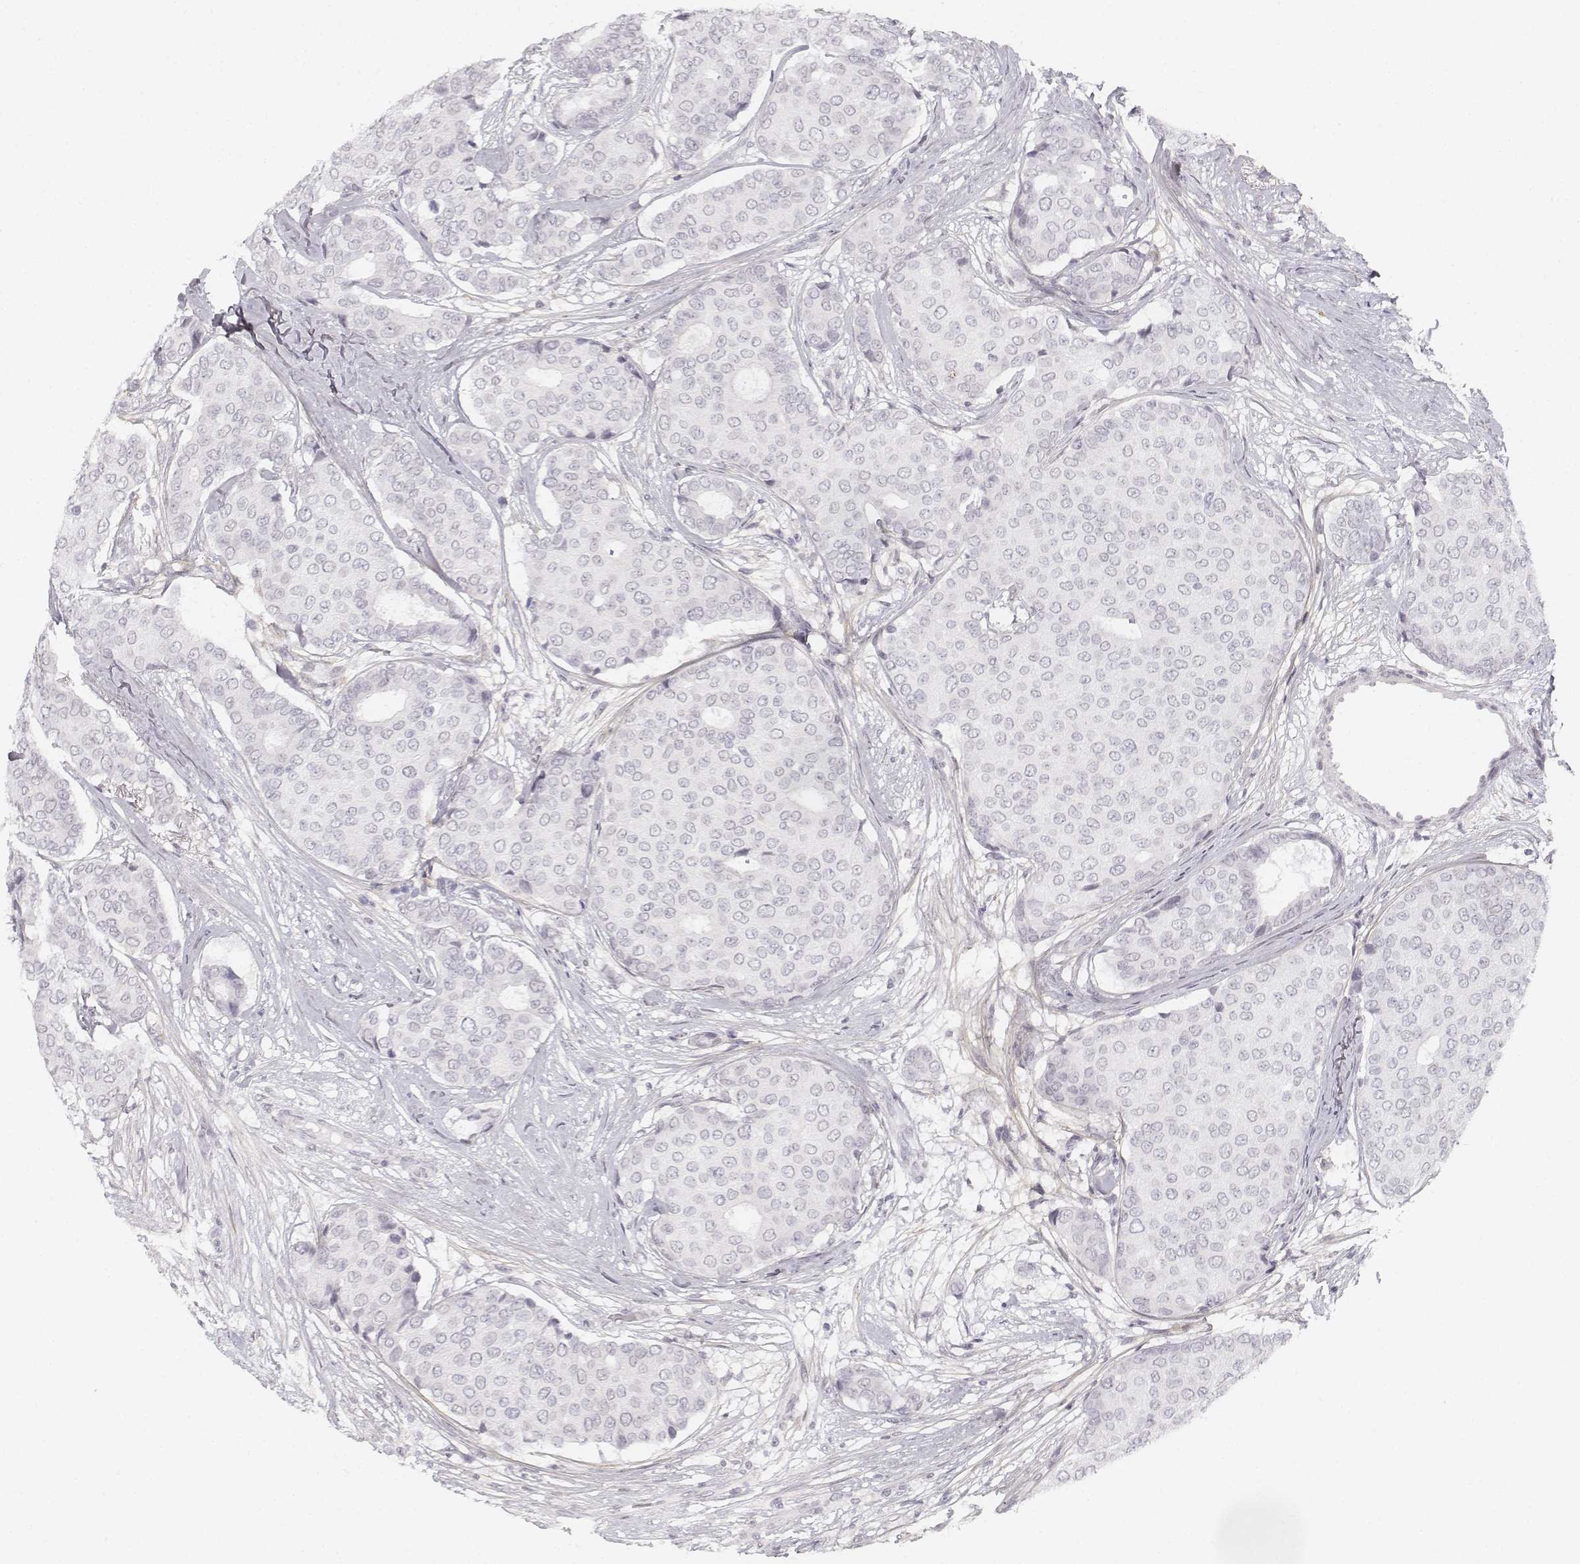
{"staining": {"intensity": "negative", "quantity": "none", "location": "none"}, "tissue": "breast cancer", "cell_type": "Tumor cells", "image_type": "cancer", "snomed": [{"axis": "morphology", "description": "Duct carcinoma"}, {"axis": "topography", "description": "Breast"}], "caption": "A photomicrograph of human breast cancer (intraductal carcinoma) is negative for staining in tumor cells. Brightfield microscopy of immunohistochemistry (IHC) stained with DAB (3,3'-diaminobenzidine) (brown) and hematoxylin (blue), captured at high magnification.", "gene": "KRT84", "patient": {"sex": "female", "age": 75}}